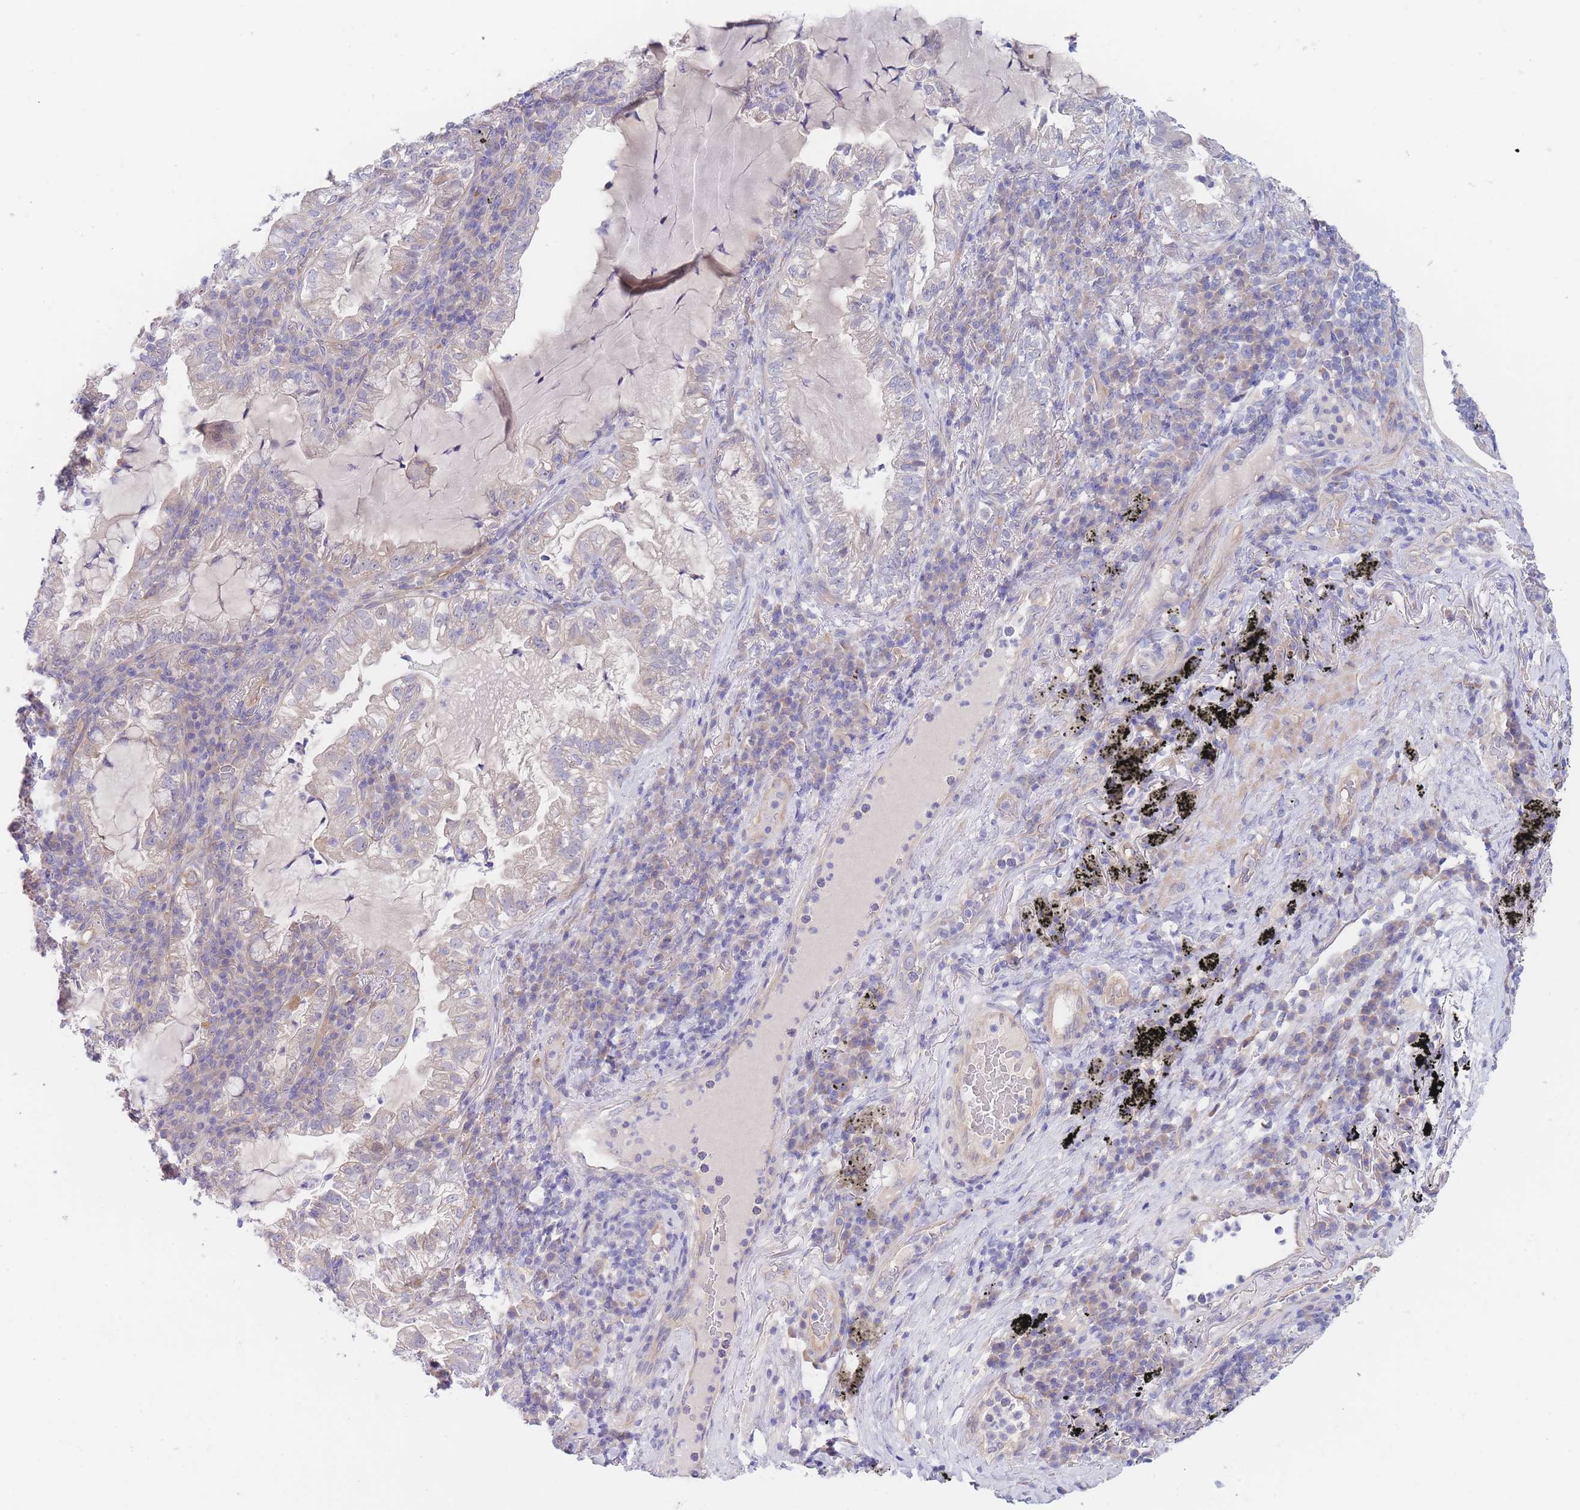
{"staining": {"intensity": "negative", "quantity": "none", "location": "none"}, "tissue": "lung cancer", "cell_type": "Tumor cells", "image_type": "cancer", "snomed": [{"axis": "morphology", "description": "Adenocarcinoma, NOS"}, {"axis": "topography", "description": "Lung"}], "caption": "Immunohistochemistry (IHC) photomicrograph of neoplastic tissue: human lung cancer stained with DAB reveals no significant protein expression in tumor cells.", "gene": "ZNF281", "patient": {"sex": "female", "age": 73}}